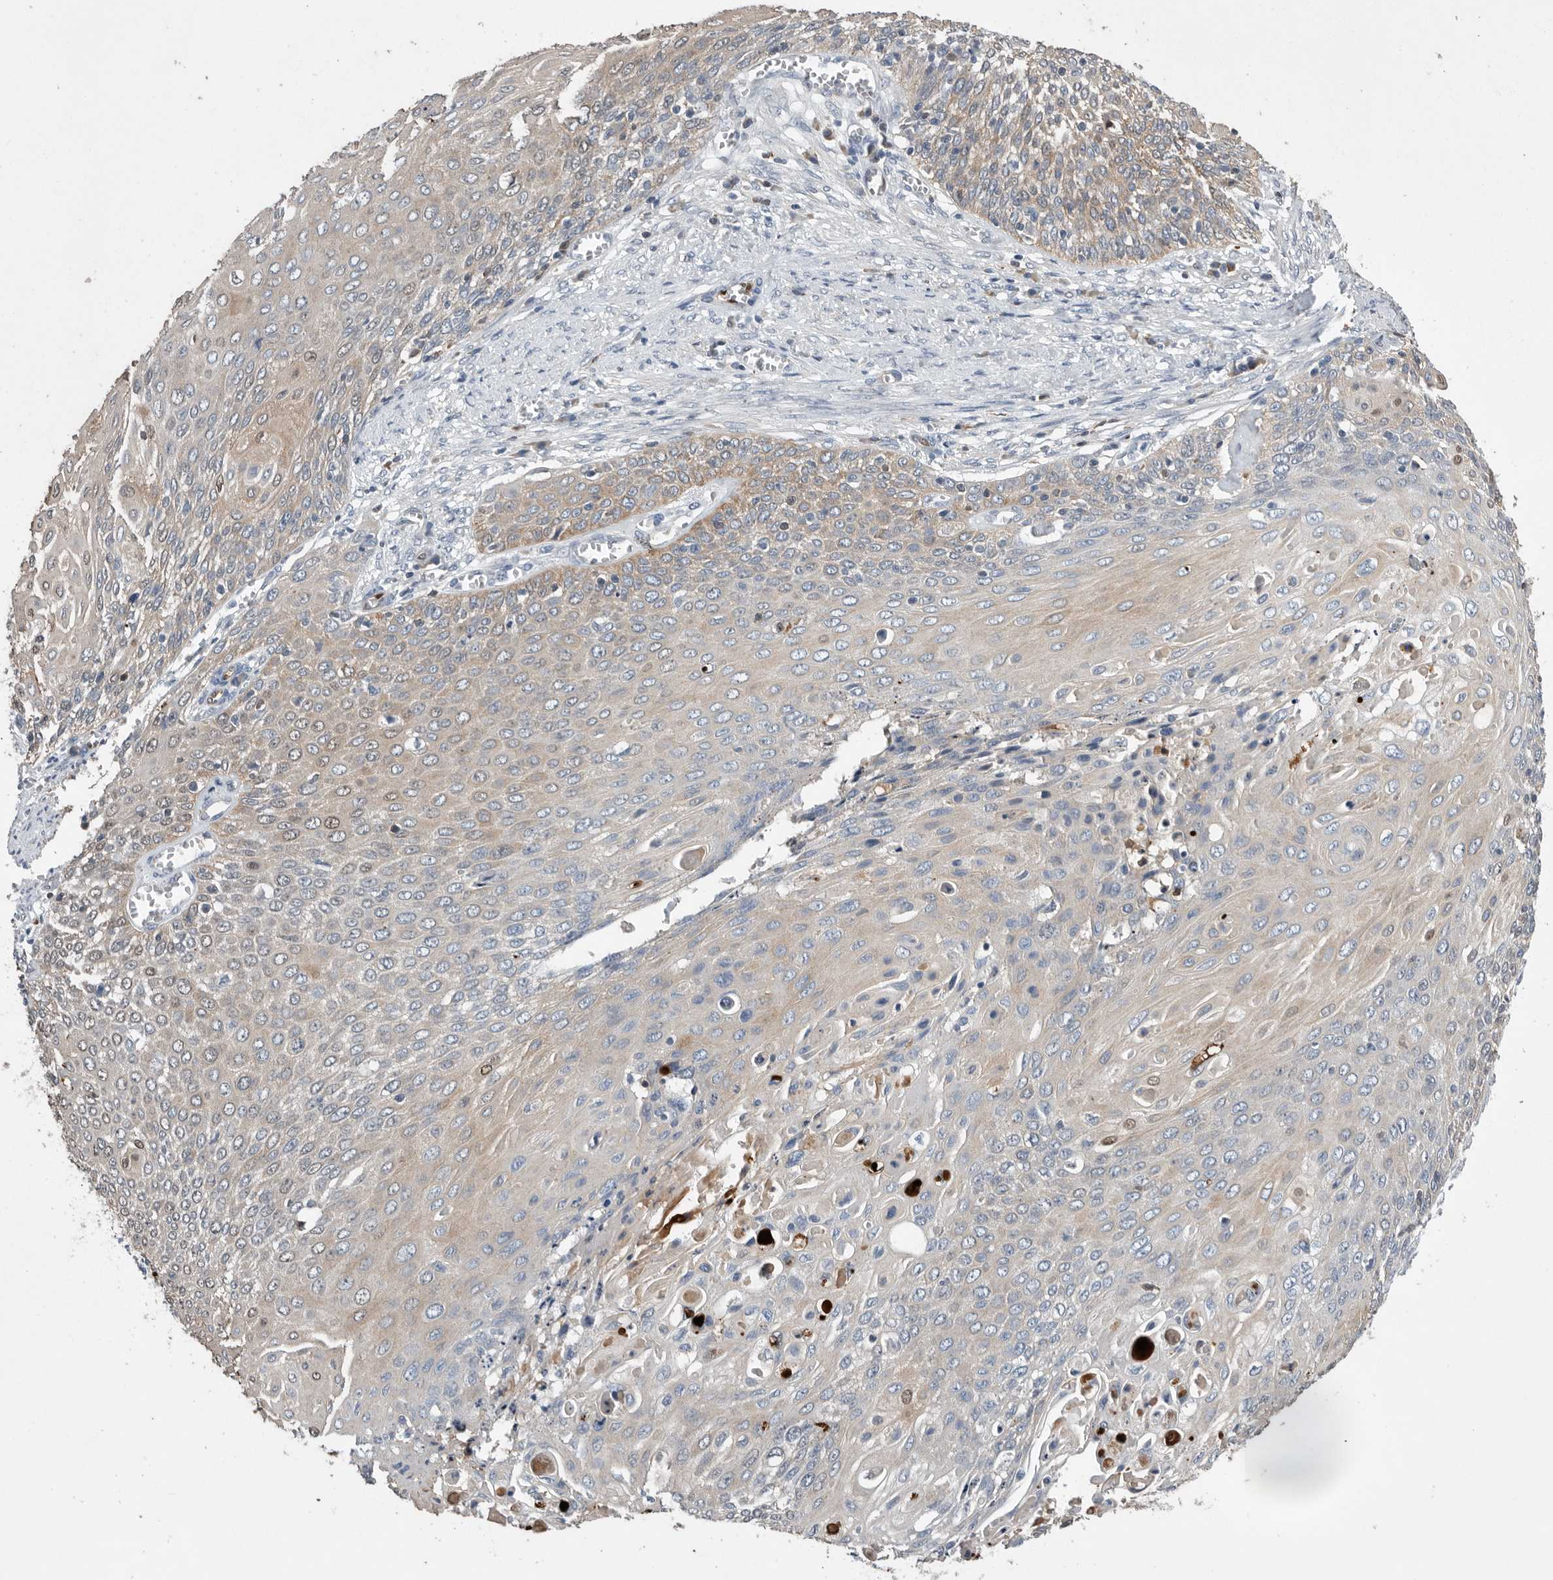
{"staining": {"intensity": "weak", "quantity": "<25%", "location": "cytoplasmic/membranous,nuclear"}, "tissue": "cervical cancer", "cell_type": "Tumor cells", "image_type": "cancer", "snomed": [{"axis": "morphology", "description": "Squamous cell carcinoma, NOS"}, {"axis": "topography", "description": "Cervix"}], "caption": "DAB (3,3'-diaminobenzidine) immunohistochemical staining of cervical cancer exhibits no significant expression in tumor cells.", "gene": "PDCD4", "patient": {"sex": "female", "age": 39}}